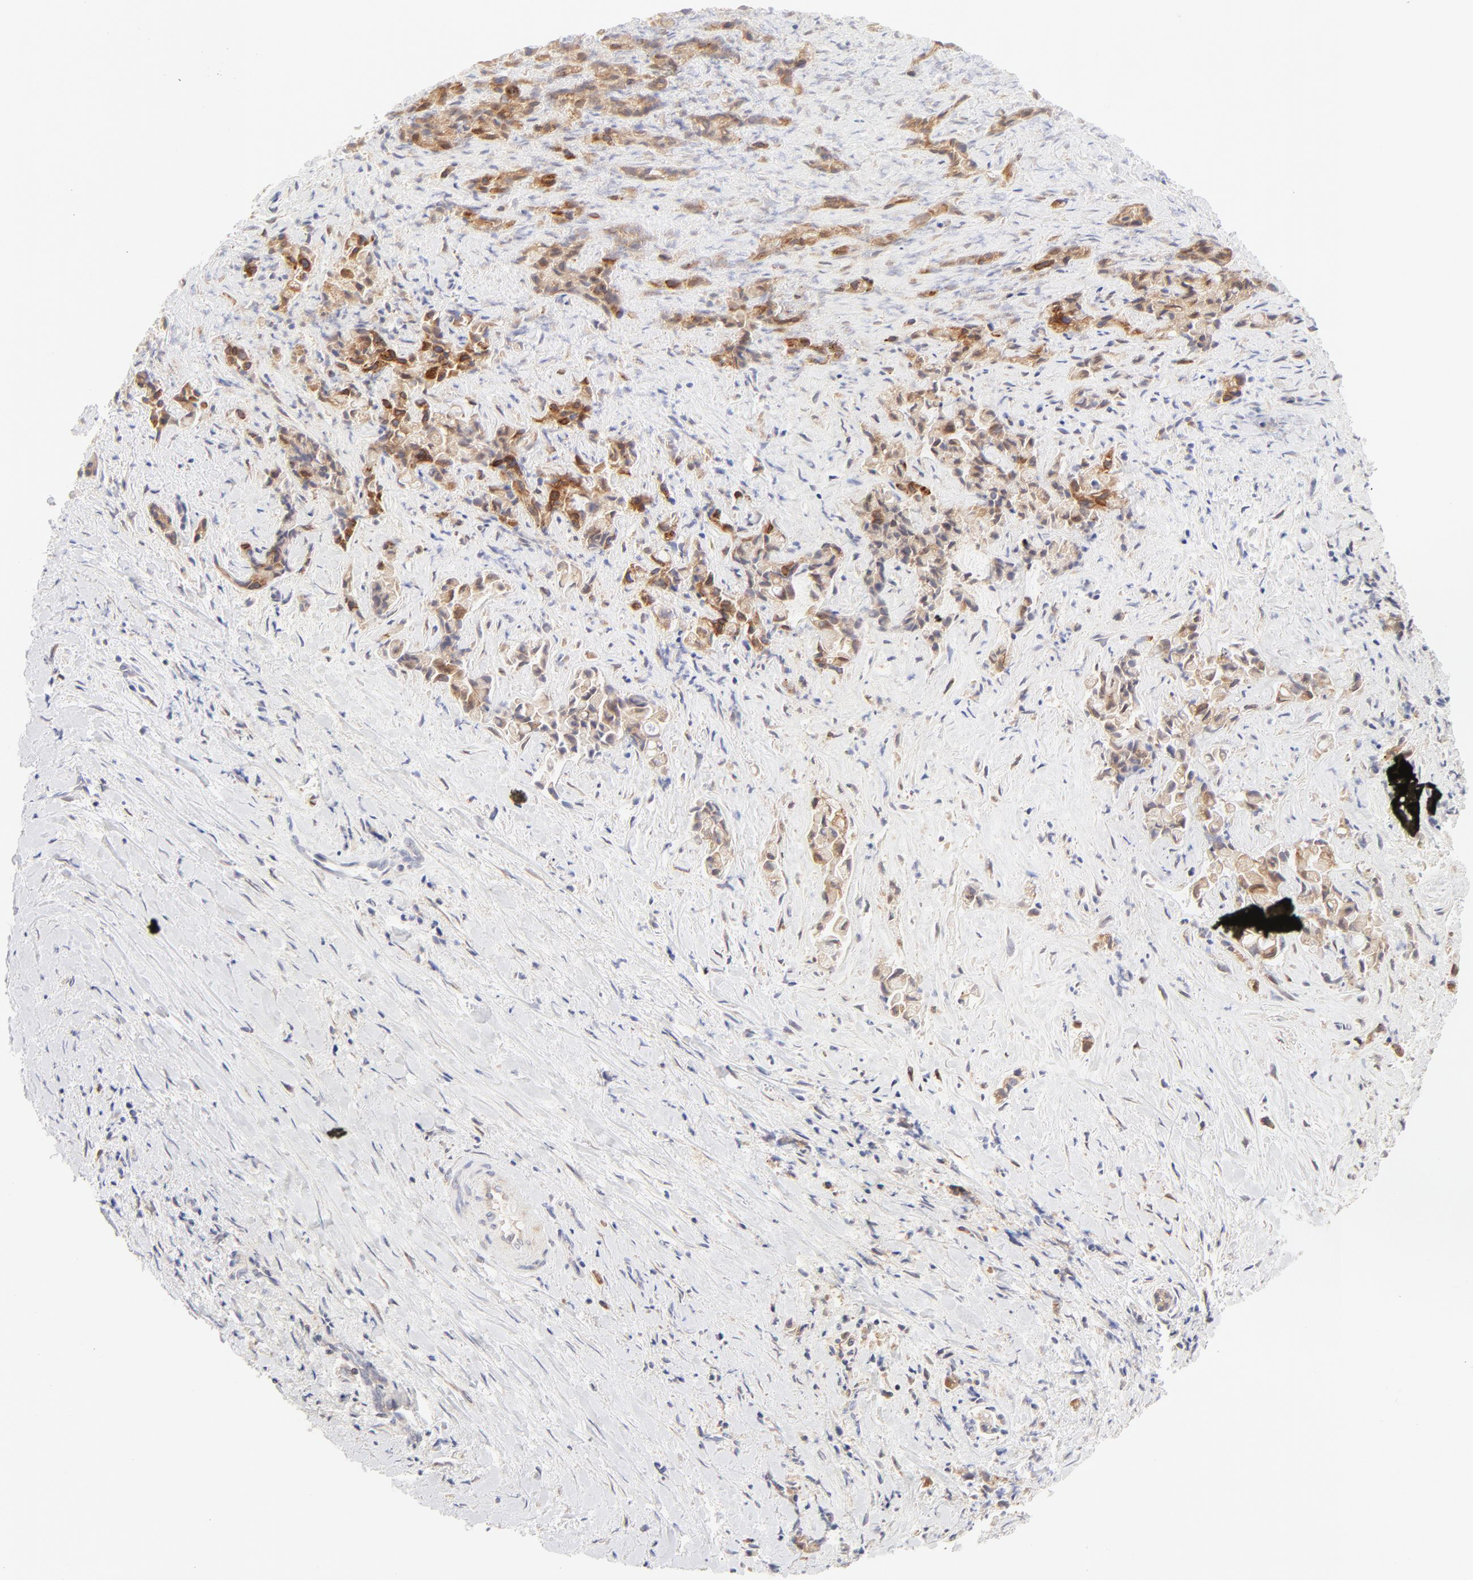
{"staining": {"intensity": "moderate", "quantity": ">75%", "location": "cytoplasmic/membranous"}, "tissue": "liver cancer", "cell_type": "Tumor cells", "image_type": "cancer", "snomed": [{"axis": "morphology", "description": "Cholangiocarcinoma"}, {"axis": "topography", "description": "Liver"}], "caption": "The image shows immunohistochemical staining of liver cholangiocarcinoma. There is moderate cytoplasmic/membranous expression is seen in about >75% of tumor cells.", "gene": "RPS6KA1", "patient": {"sex": "male", "age": 57}}